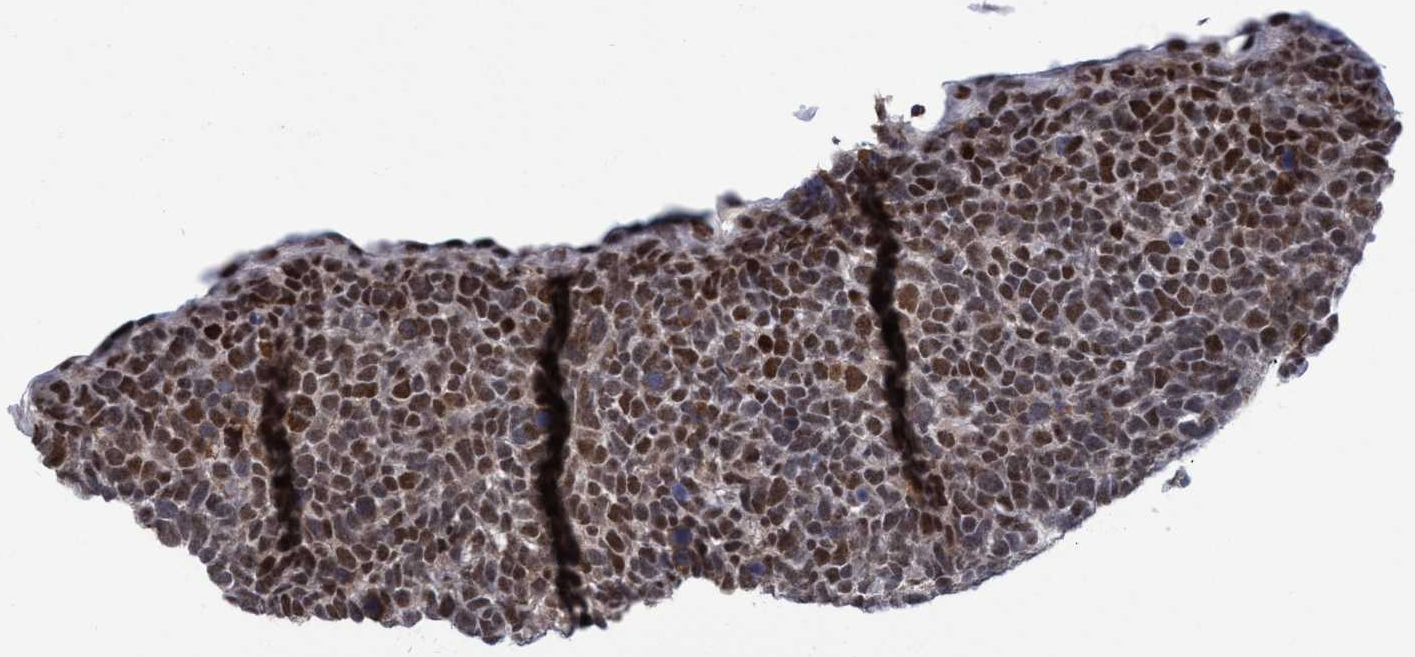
{"staining": {"intensity": "moderate", "quantity": ">75%", "location": "nuclear"}, "tissue": "urothelial cancer", "cell_type": "Tumor cells", "image_type": "cancer", "snomed": [{"axis": "morphology", "description": "Urothelial carcinoma, High grade"}, {"axis": "topography", "description": "Urinary bladder"}], "caption": "Protein staining reveals moderate nuclear staining in about >75% of tumor cells in urothelial cancer.", "gene": "C9orf78", "patient": {"sex": "female", "age": 82}}